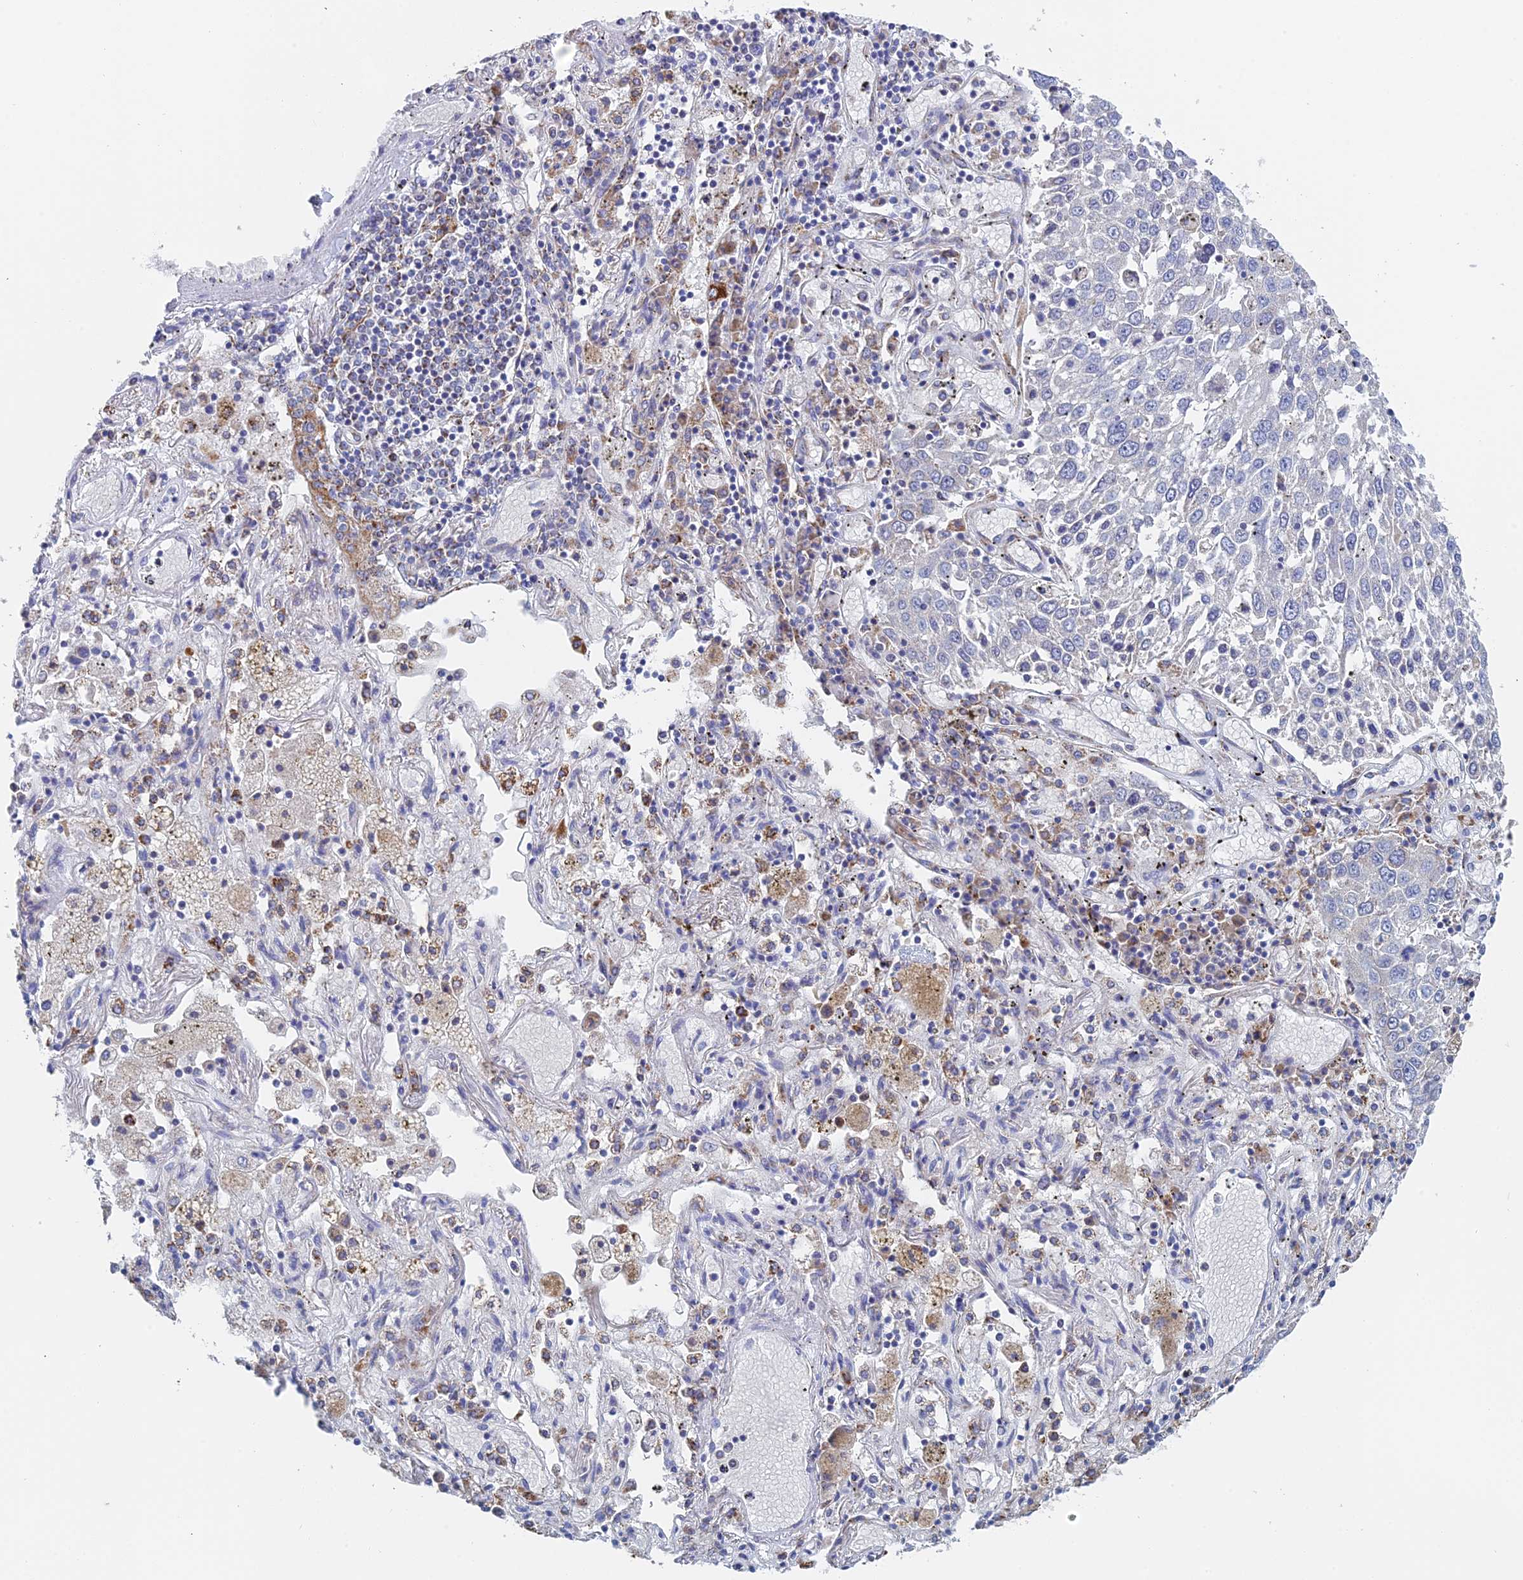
{"staining": {"intensity": "negative", "quantity": "none", "location": "none"}, "tissue": "lung cancer", "cell_type": "Tumor cells", "image_type": "cancer", "snomed": [{"axis": "morphology", "description": "Squamous cell carcinoma, NOS"}, {"axis": "topography", "description": "Lung"}], "caption": "Immunohistochemistry (IHC) of lung cancer demonstrates no expression in tumor cells.", "gene": "CRACR2B", "patient": {"sex": "male", "age": 65}}